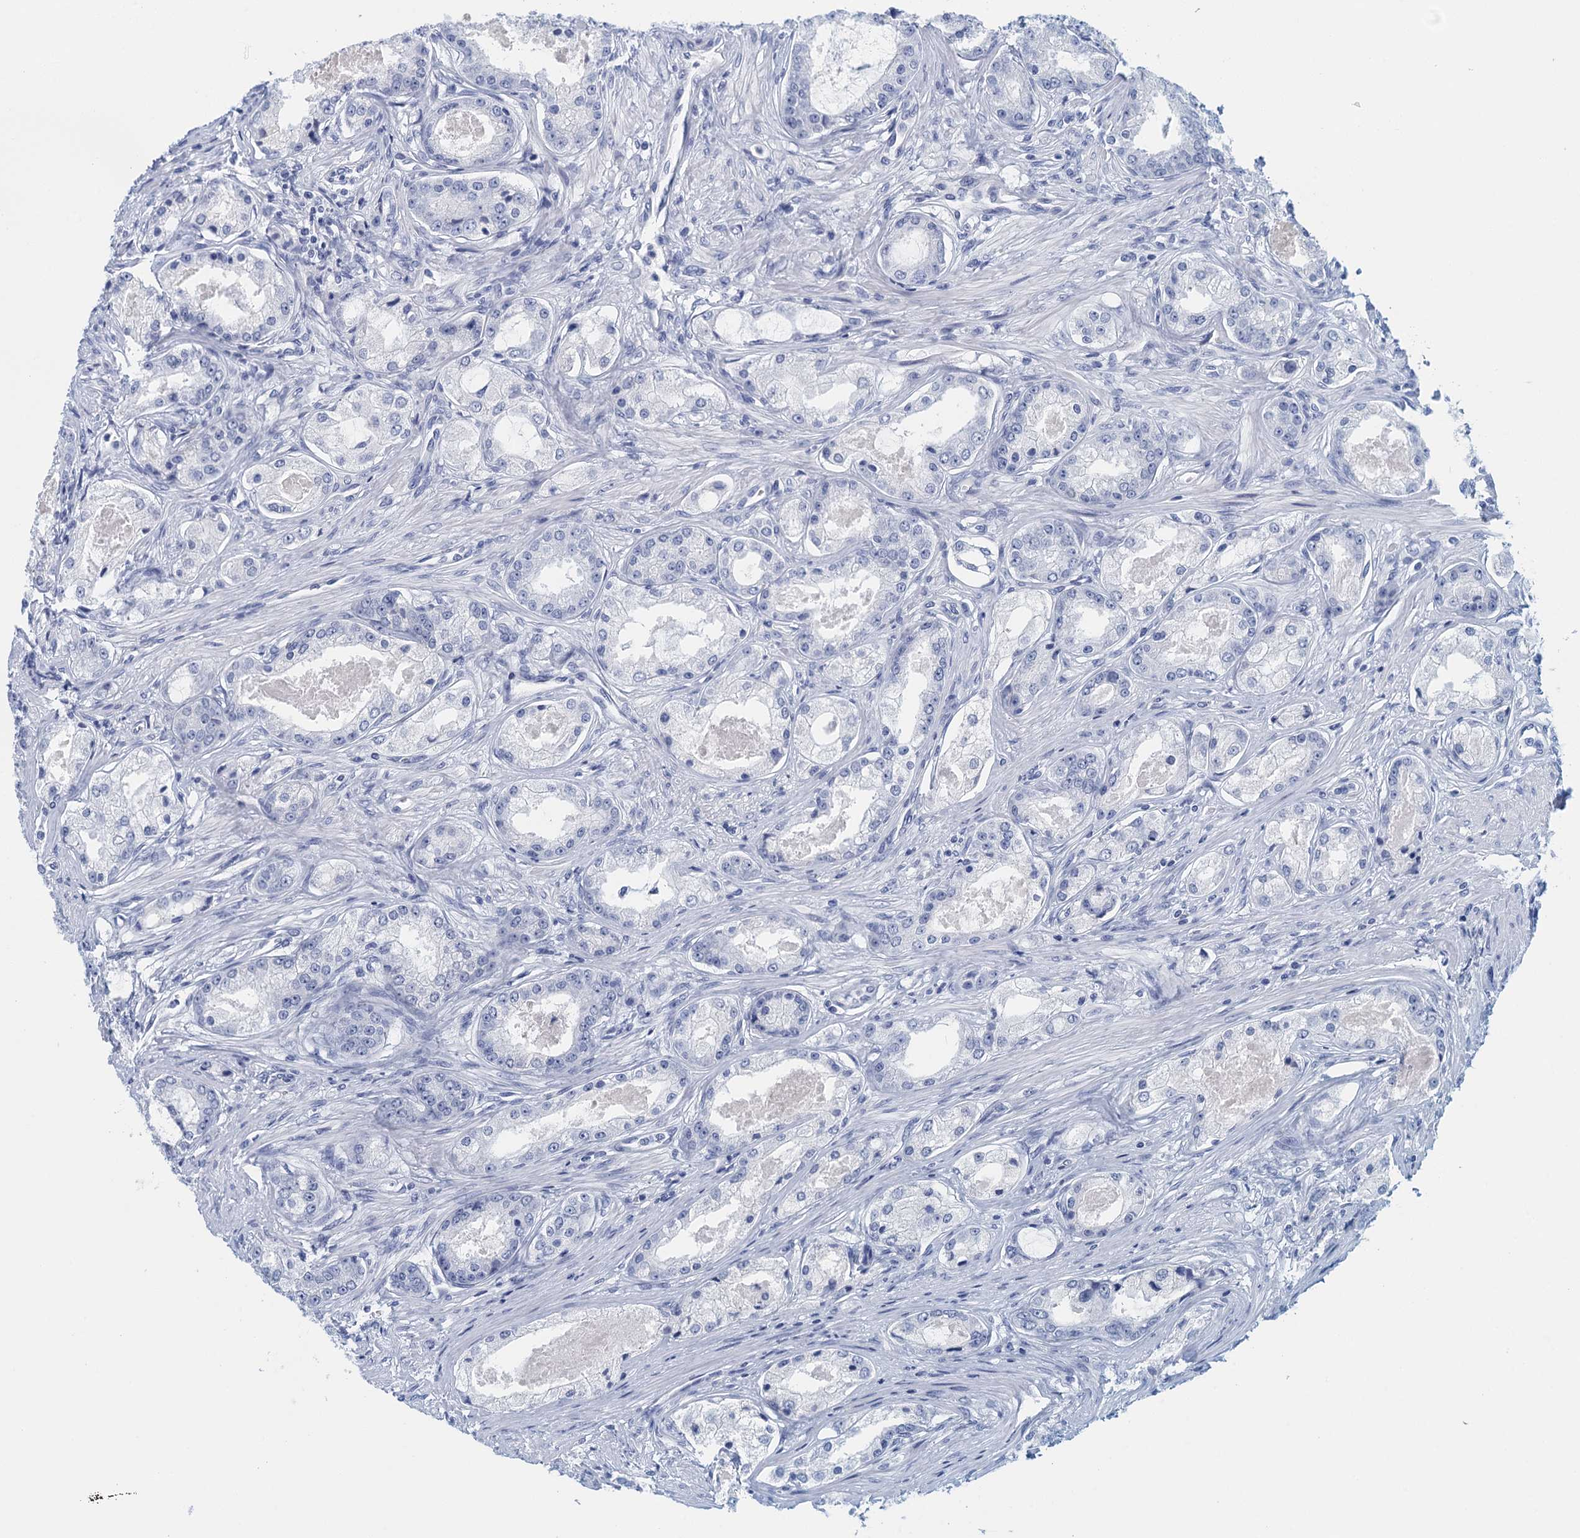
{"staining": {"intensity": "negative", "quantity": "none", "location": "none"}, "tissue": "prostate cancer", "cell_type": "Tumor cells", "image_type": "cancer", "snomed": [{"axis": "morphology", "description": "Adenocarcinoma, Low grade"}, {"axis": "topography", "description": "Prostate"}], "caption": "This micrograph is of adenocarcinoma (low-grade) (prostate) stained with IHC to label a protein in brown with the nuclei are counter-stained blue. There is no expression in tumor cells.", "gene": "CYP51A1", "patient": {"sex": "male", "age": 68}}